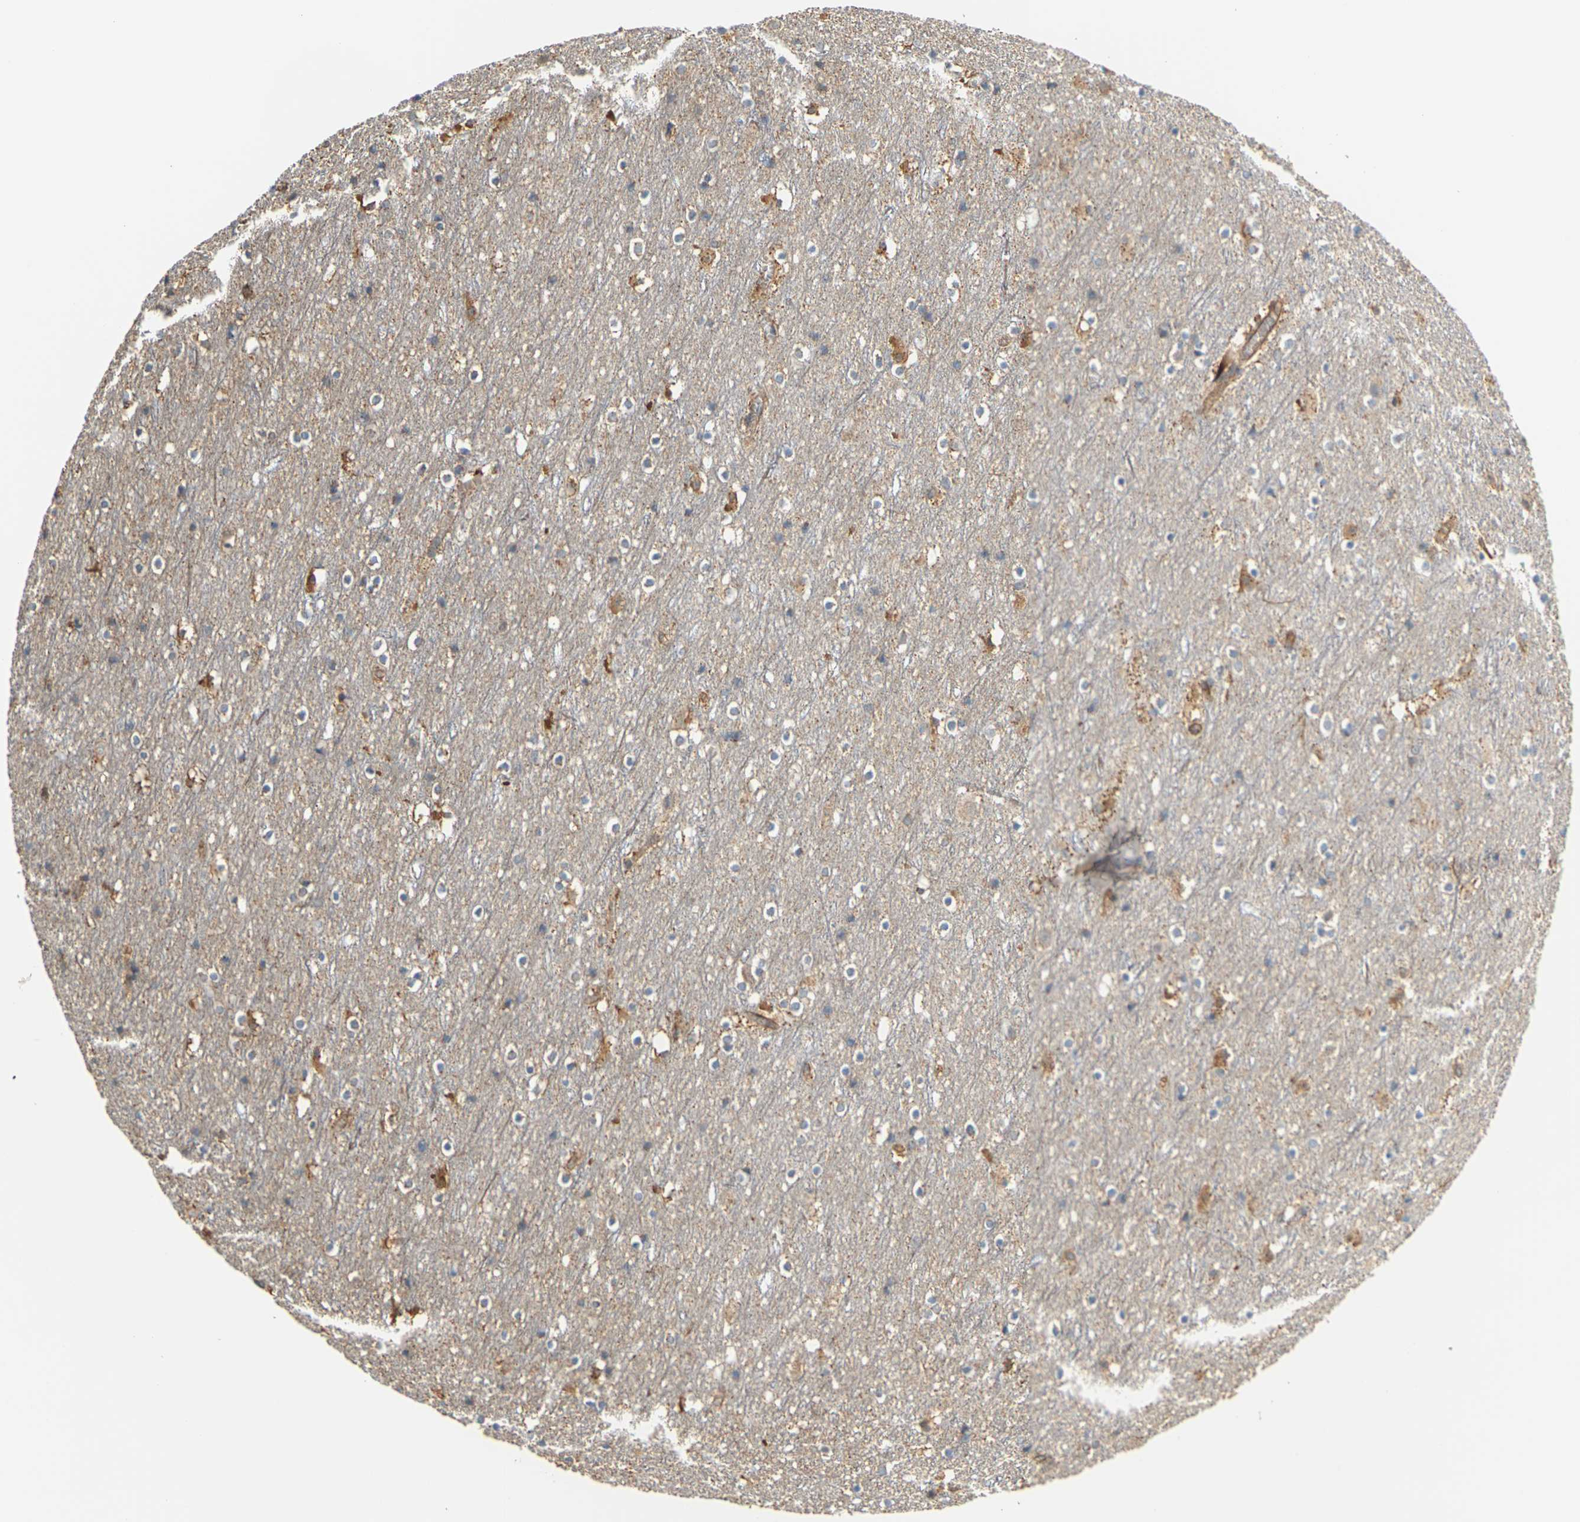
{"staining": {"intensity": "strong", "quantity": ">75%", "location": "cytoplasmic/membranous"}, "tissue": "cerebral cortex", "cell_type": "Endothelial cells", "image_type": "normal", "snomed": [{"axis": "morphology", "description": "Normal tissue, NOS"}, {"axis": "topography", "description": "Cerebral cortex"}], "caption": "Immunohistochemical staining of normal cerebral cortex displays strong cytoplasmic/membranous protein positivity in approximately >75% of endothelial cells. (brown staining indicates protein expression, while blue staining denotes nuclei).", "gene": "PCDHB4", "patient": {"sex": "male", "age": 45}}